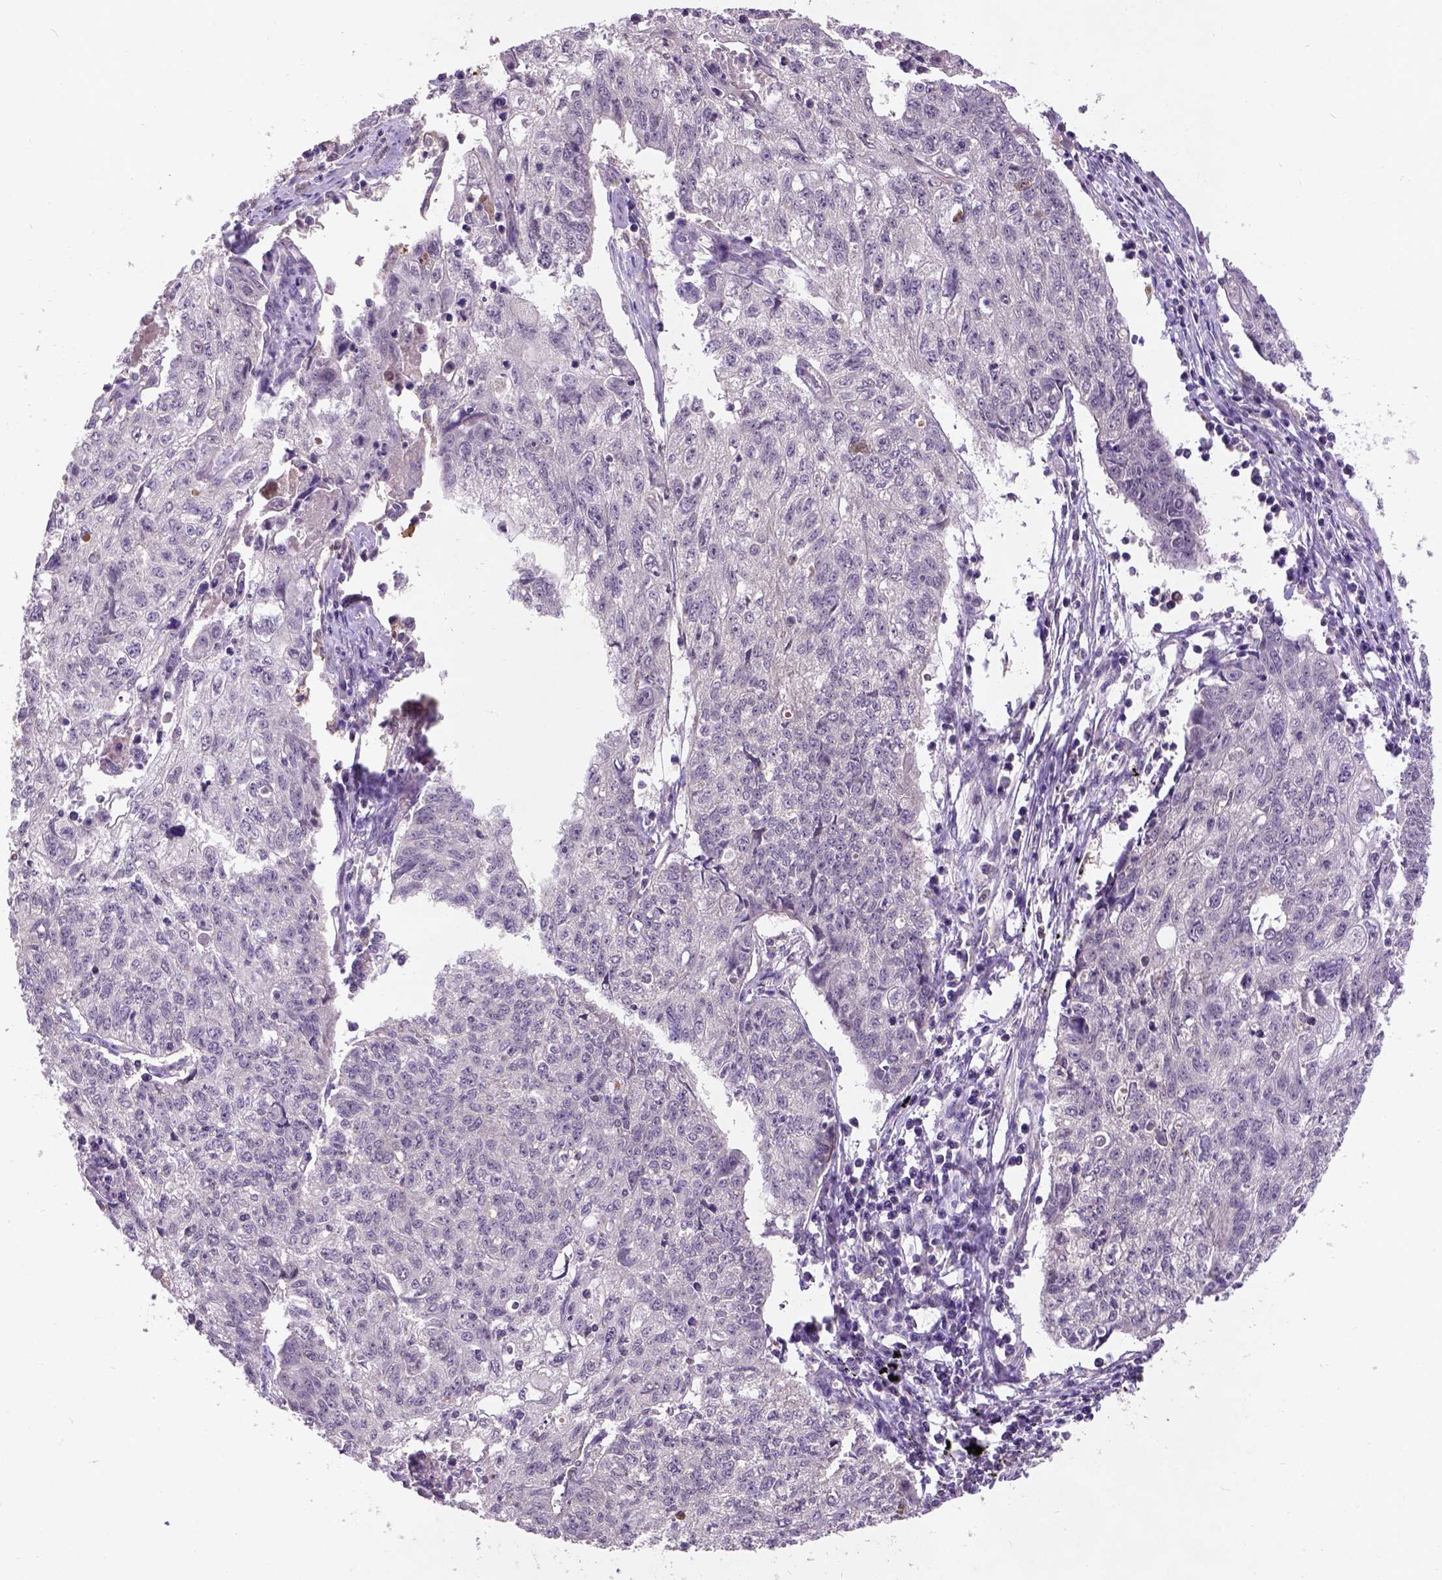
{"staining": {"intensity": "negative", "quantity": "none", "location": "none"}, "tissue": "lung cancer", "cell_type": "Tumor cells", "image_type": "cancer", "snomed": [{"axis": "morphology", "description": "Normal morphology"}, {"axis": "morphology", "description": "Aneuploidy"}, {"axis": "morphology", "description": "Squamous cell carcinoma, NOS"}, {"axis": "topography", "description": "Lymph node"}, {"axis": "topography", "description": "Lung"}], "caption": "Micrograph shows no significant protein expression in tumor cells of lung squamous cell carcinoma. Brightfield microscopy of IHC stained with DAB (3,3'-diaminobenzidine) (brown) and hematoxylin (blue), captured at high magnification.", "gene": "KBTBD8", "patient": {"sex": "female", "age": 76}}